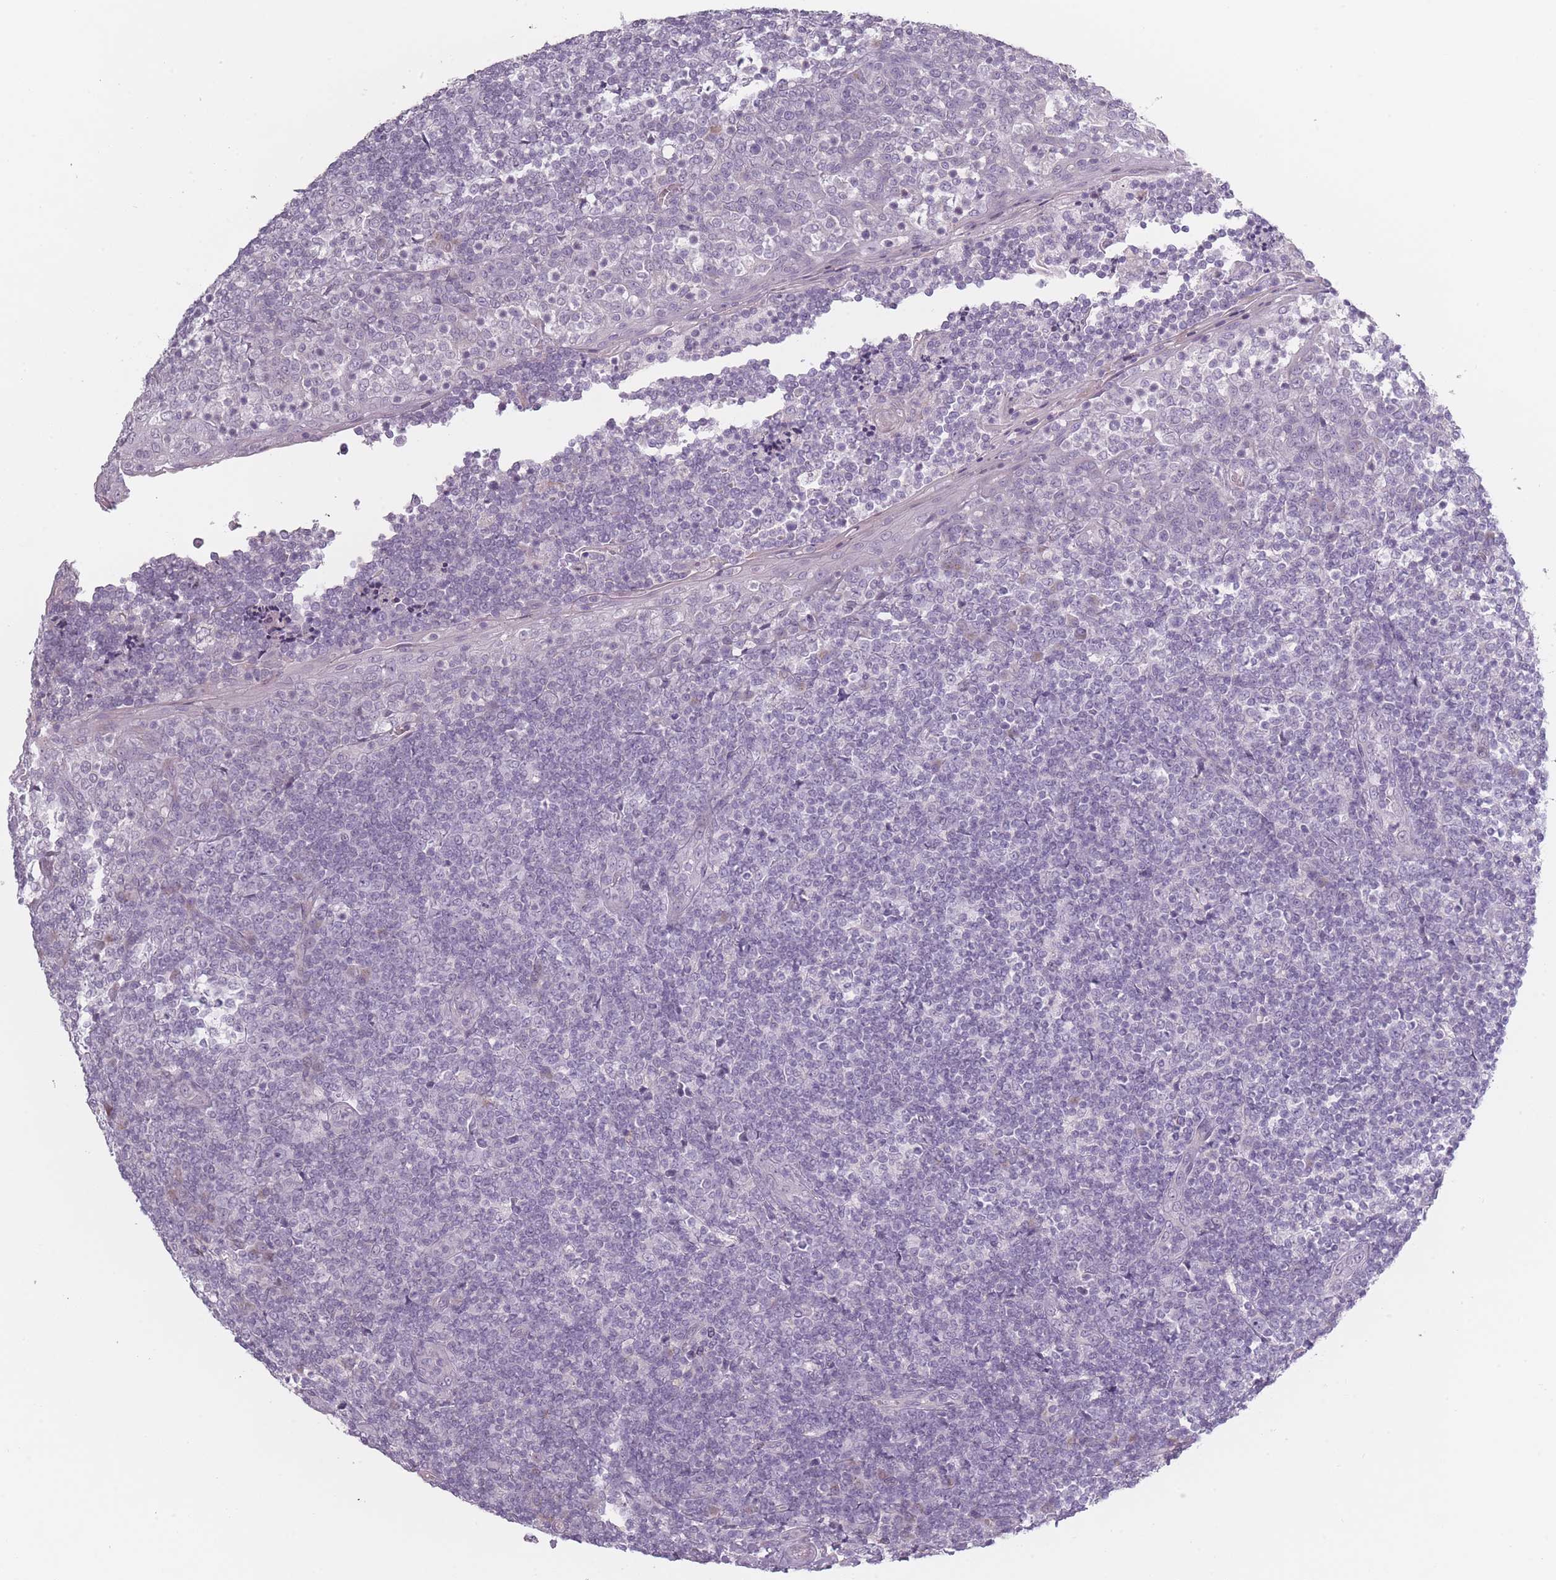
{"staining": {"intensity": "negative", "quantity": "none", "location": "none"}, "tissue": "tonsil", "cell_type": "Germinal center cells", "image_type": "normal", "snomed": [{"axis": "morphology", "description": "Normal tissue, NOS"}, {"axis": "topography", "description": "Tonsil"}], "caption": "Immunohistochemistry (IHC) histopathology image of normal tonsil: human tonsil stained with DAB shows no significant protein staining in germinal center cells.", "gene": "RASL10B", "patient": {"sex": "female", "age": 19}}